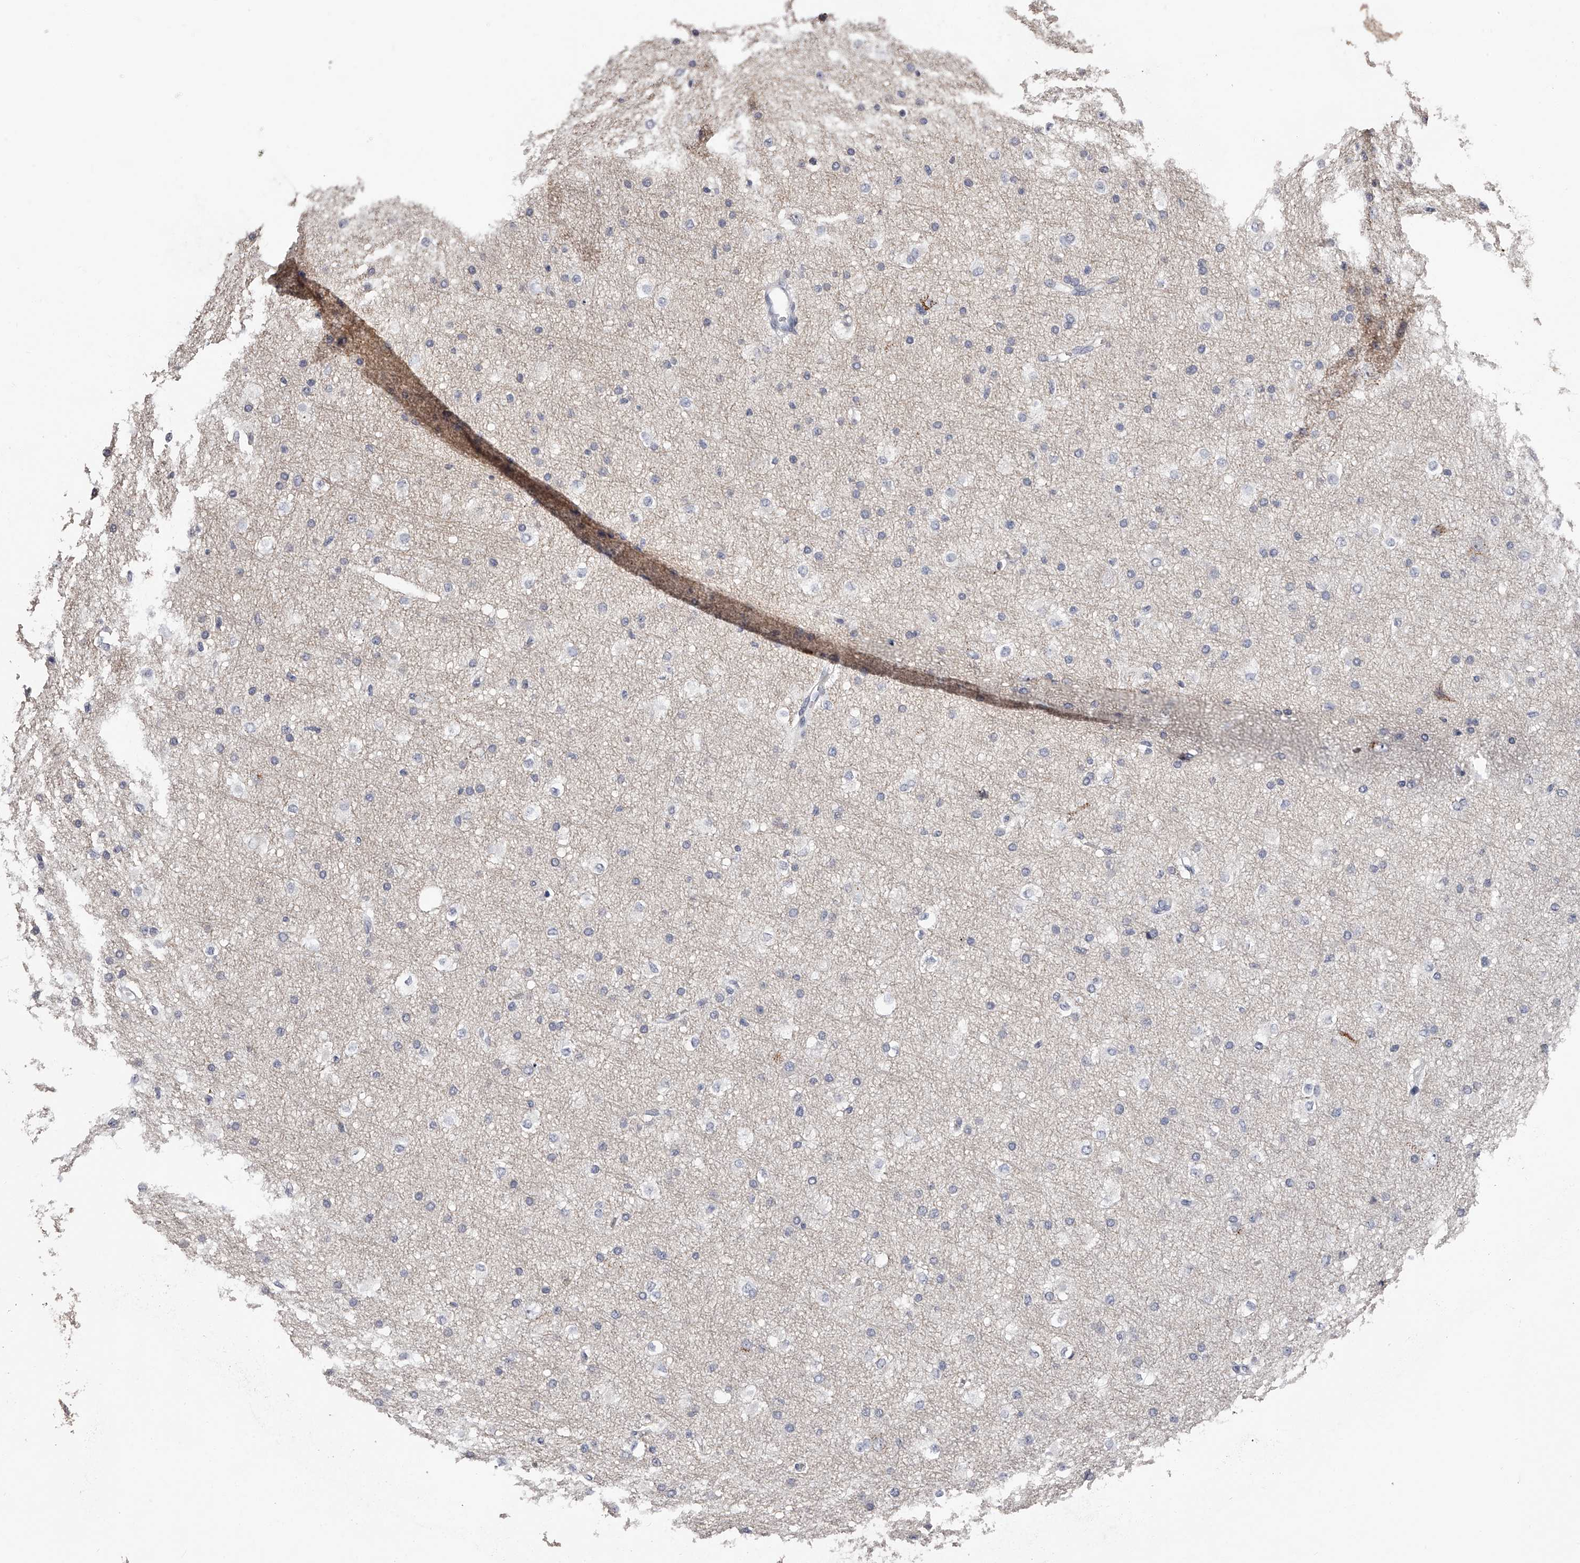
{"staining": {"intensity": "negative", "quantity": "none", "location": "none"}, "tissue": "cerebral cortex", "cell_type": "Endothelial cells", "image_type": "normal", "snomed": [{"axis": "morphology", "description": "Normal tissue, NOS"}, {"axis": "morphology", "description": "Developmental malformation"}, {"axis": "topography", "description": "Cerebral cortex"}], "caption": "Immunohistochemical staining of unremarkable human cerebral cortex exhibits no significant staining in endothelial cells.", "gene": "SLC35D3", "patient": {"sex": "female", "age": 30}}